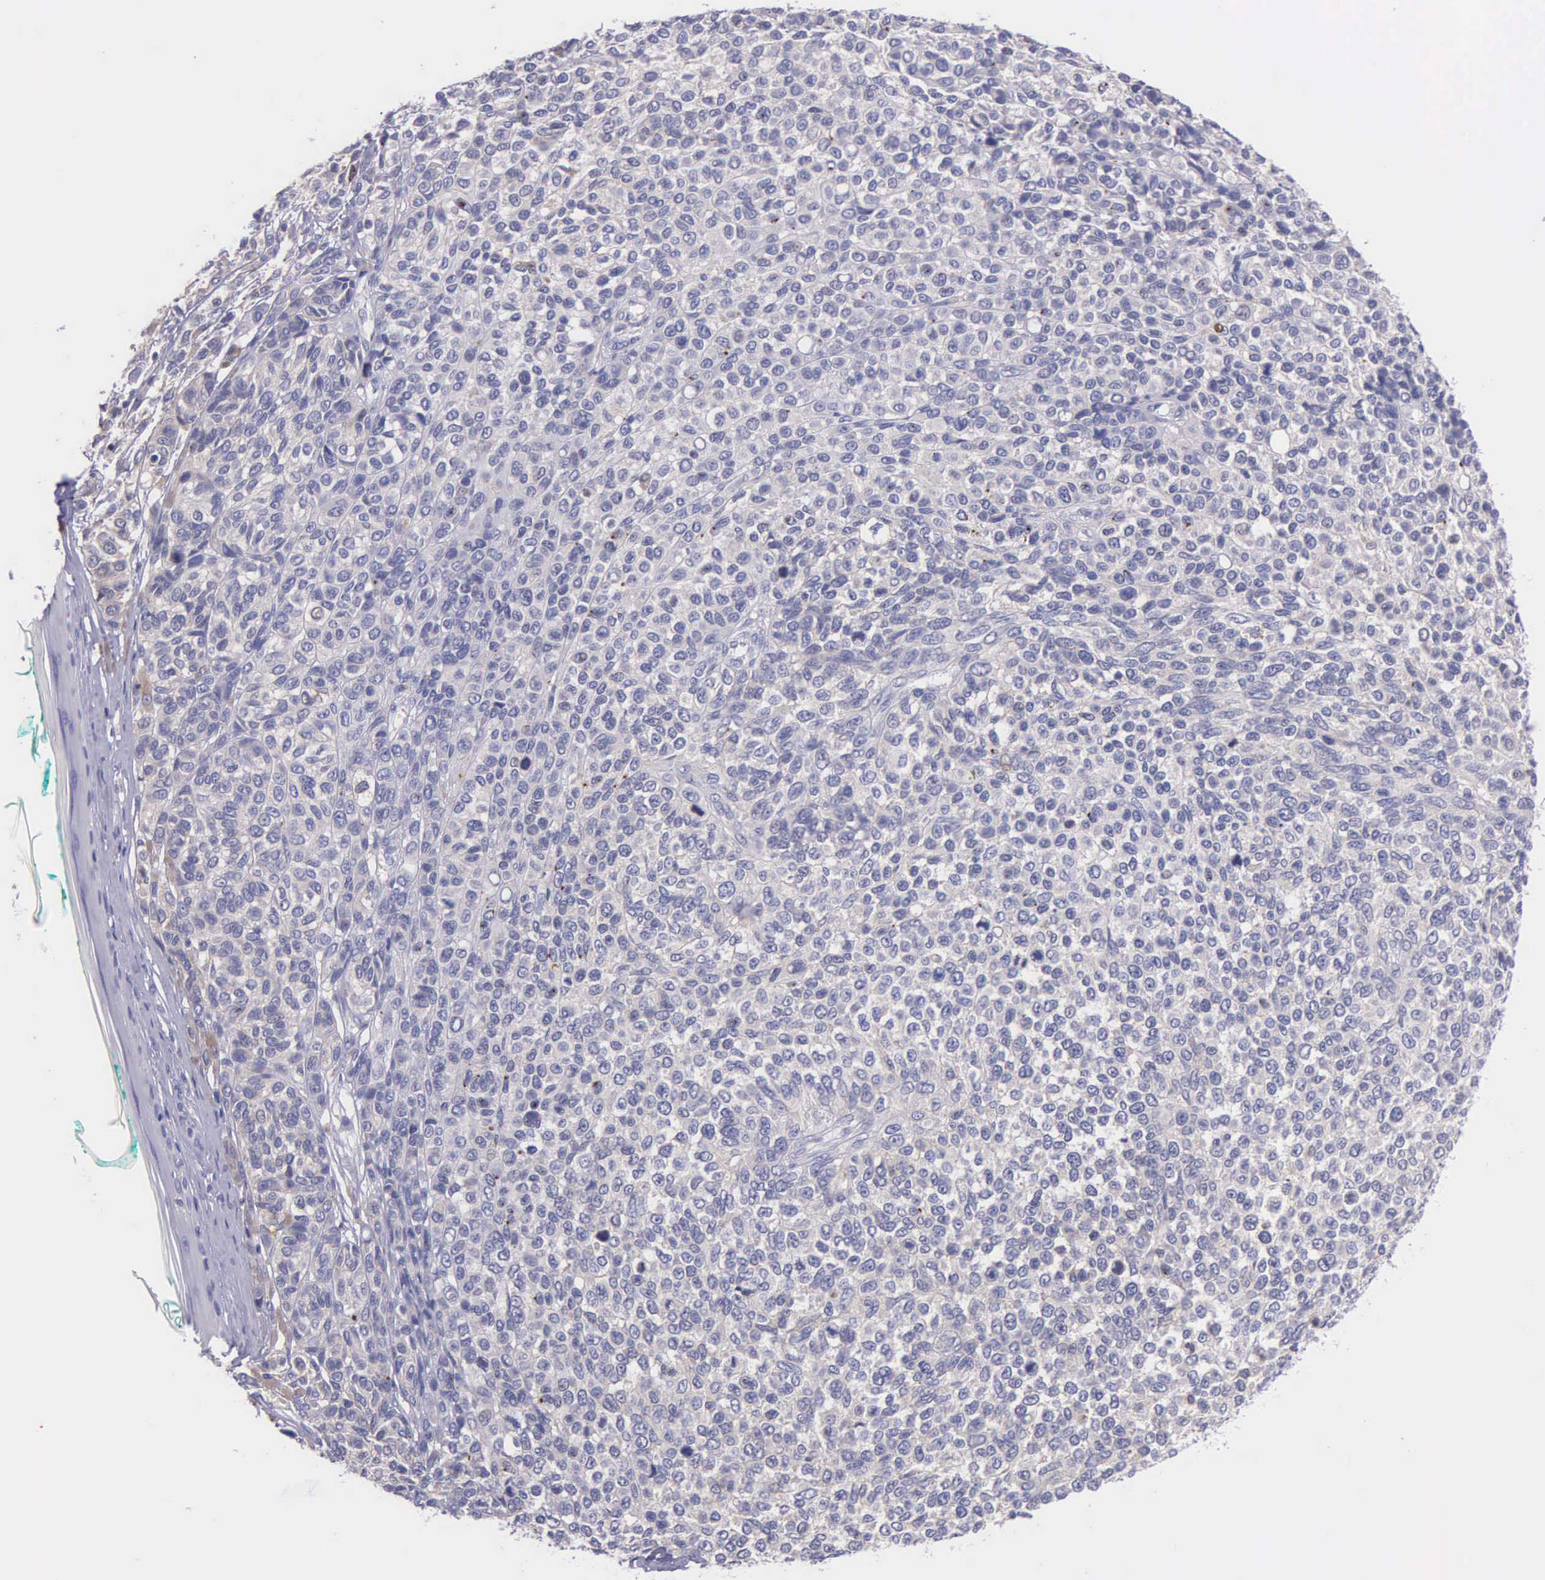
{"staining": {"intensity": "negative", "quantity": "none", "location": "none"}, "tissue": "melanoma", "cell_type": "Tumor cells", "image_type": "cancer", "snomed": [{"axis": "morphology", "description": "Malignant melanoma, NOS"}, {"axis": "topography", "description": "Skin"}], "caption": "This is a histopathology image of immunohistochemistry (IHC) staining of melanoma, which shows no positivity in tumor cells. Brightfield microscopy of IHC stained with DAB (3,3'-diaminobenzidine) (brown) and hematoxylin (blue), captured at high magnification.", "gene": "MIA2", "patient": {"sex": "female", "age": 85}}